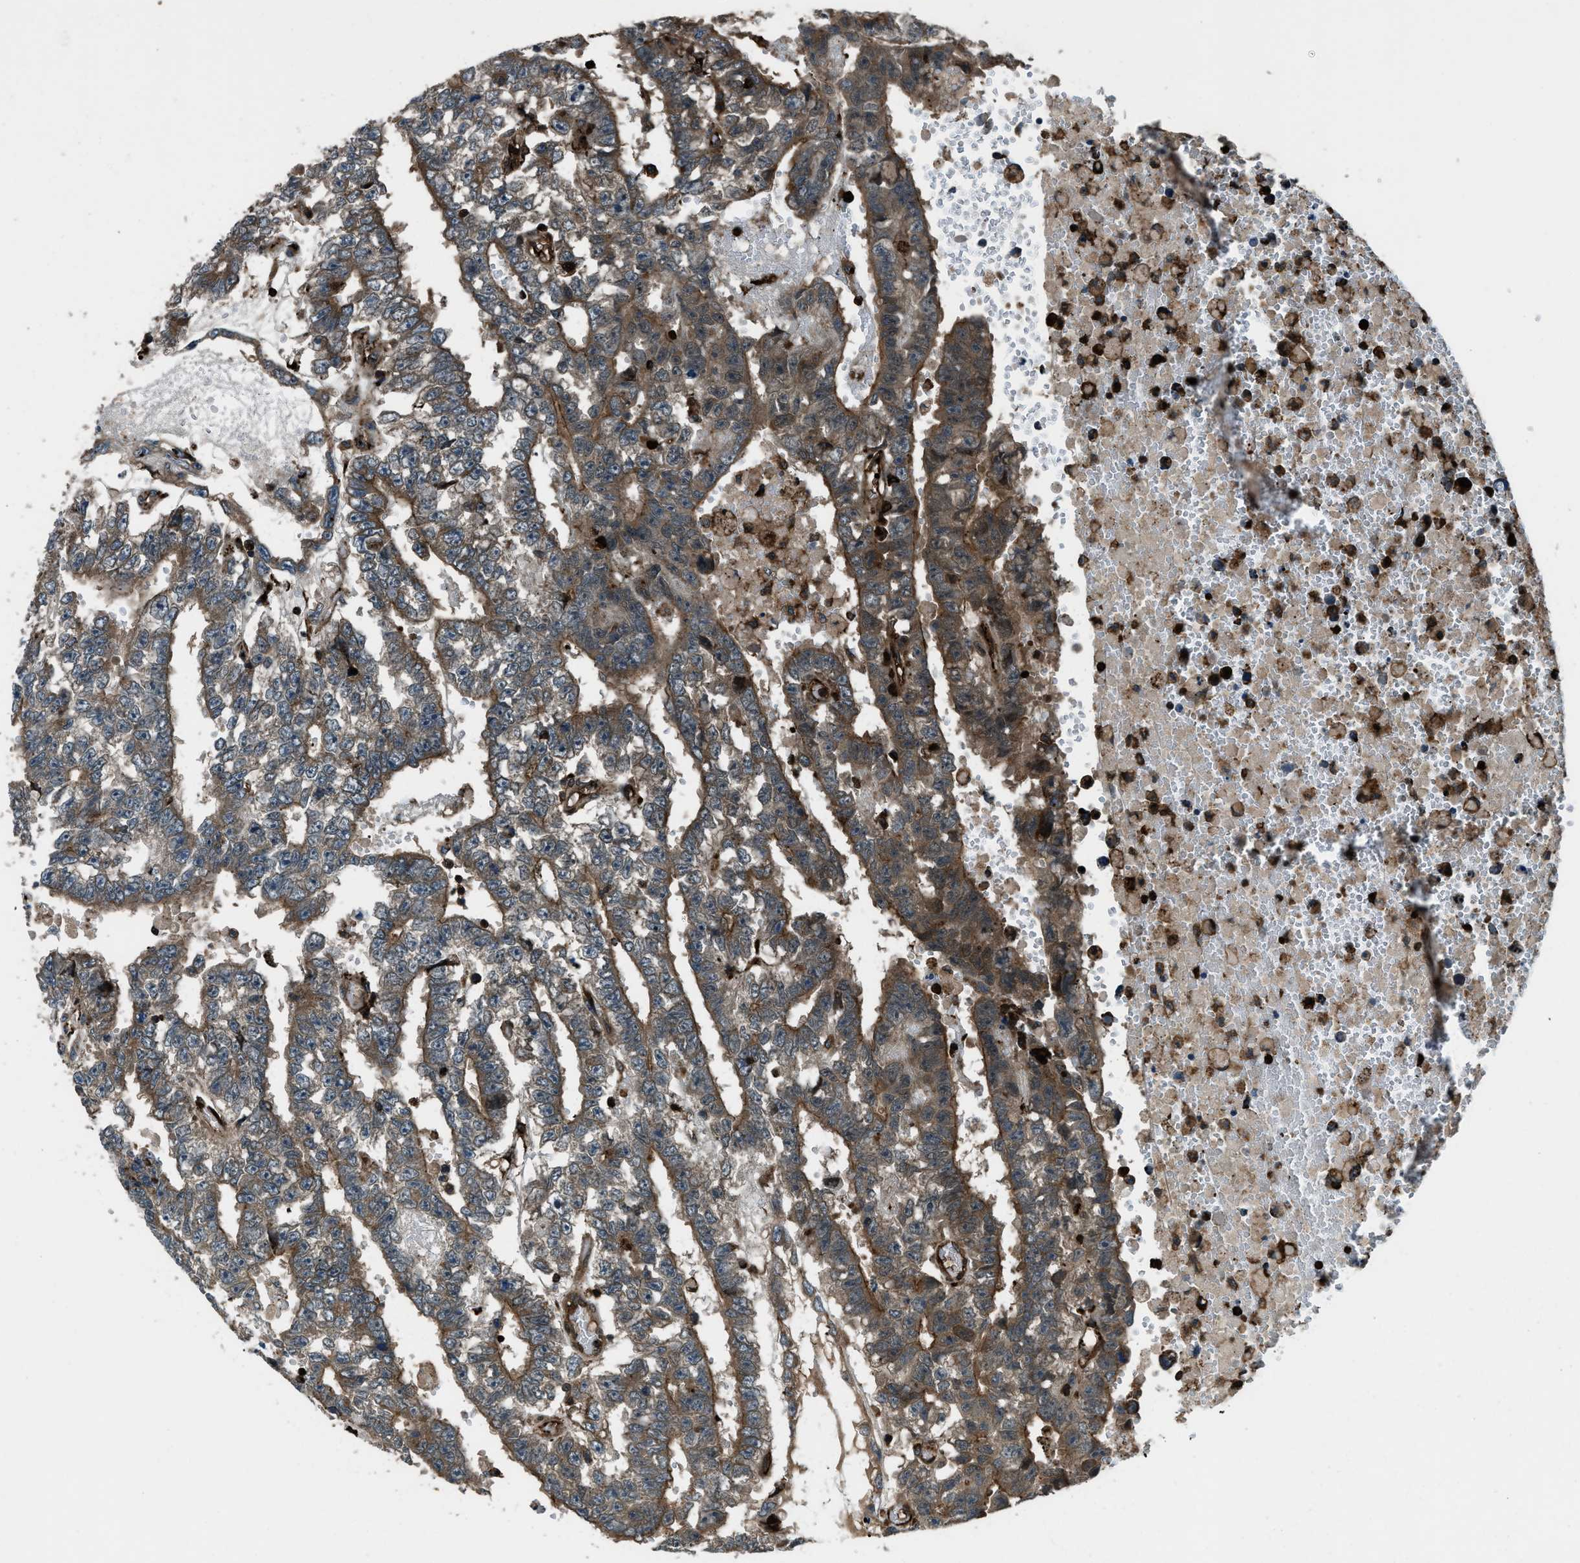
{"staining": {"intensity": "moderate", "quantity": ">75%", "location": "cytoplasmic/membranous"}, "tissue": "testis cancer", "cell_type": "Tumor cells", "image_type": "cancer", "snomed": [{"axis": "morphology", "description": "Carcinoma, Embryonal, NOS"}, {"axis": "topography", "description": "Testis"}], "caption": "Immunohistochemistry photomicrograph of embryonal carcinoma (testis) stained for a protein (brown), which exhibits medium levels of moderate cytoplasmic/membranous staining in approximately >75% of tumor cells.", "gene": "SNX30", "patient": {"sex": "male", "age": 25}}